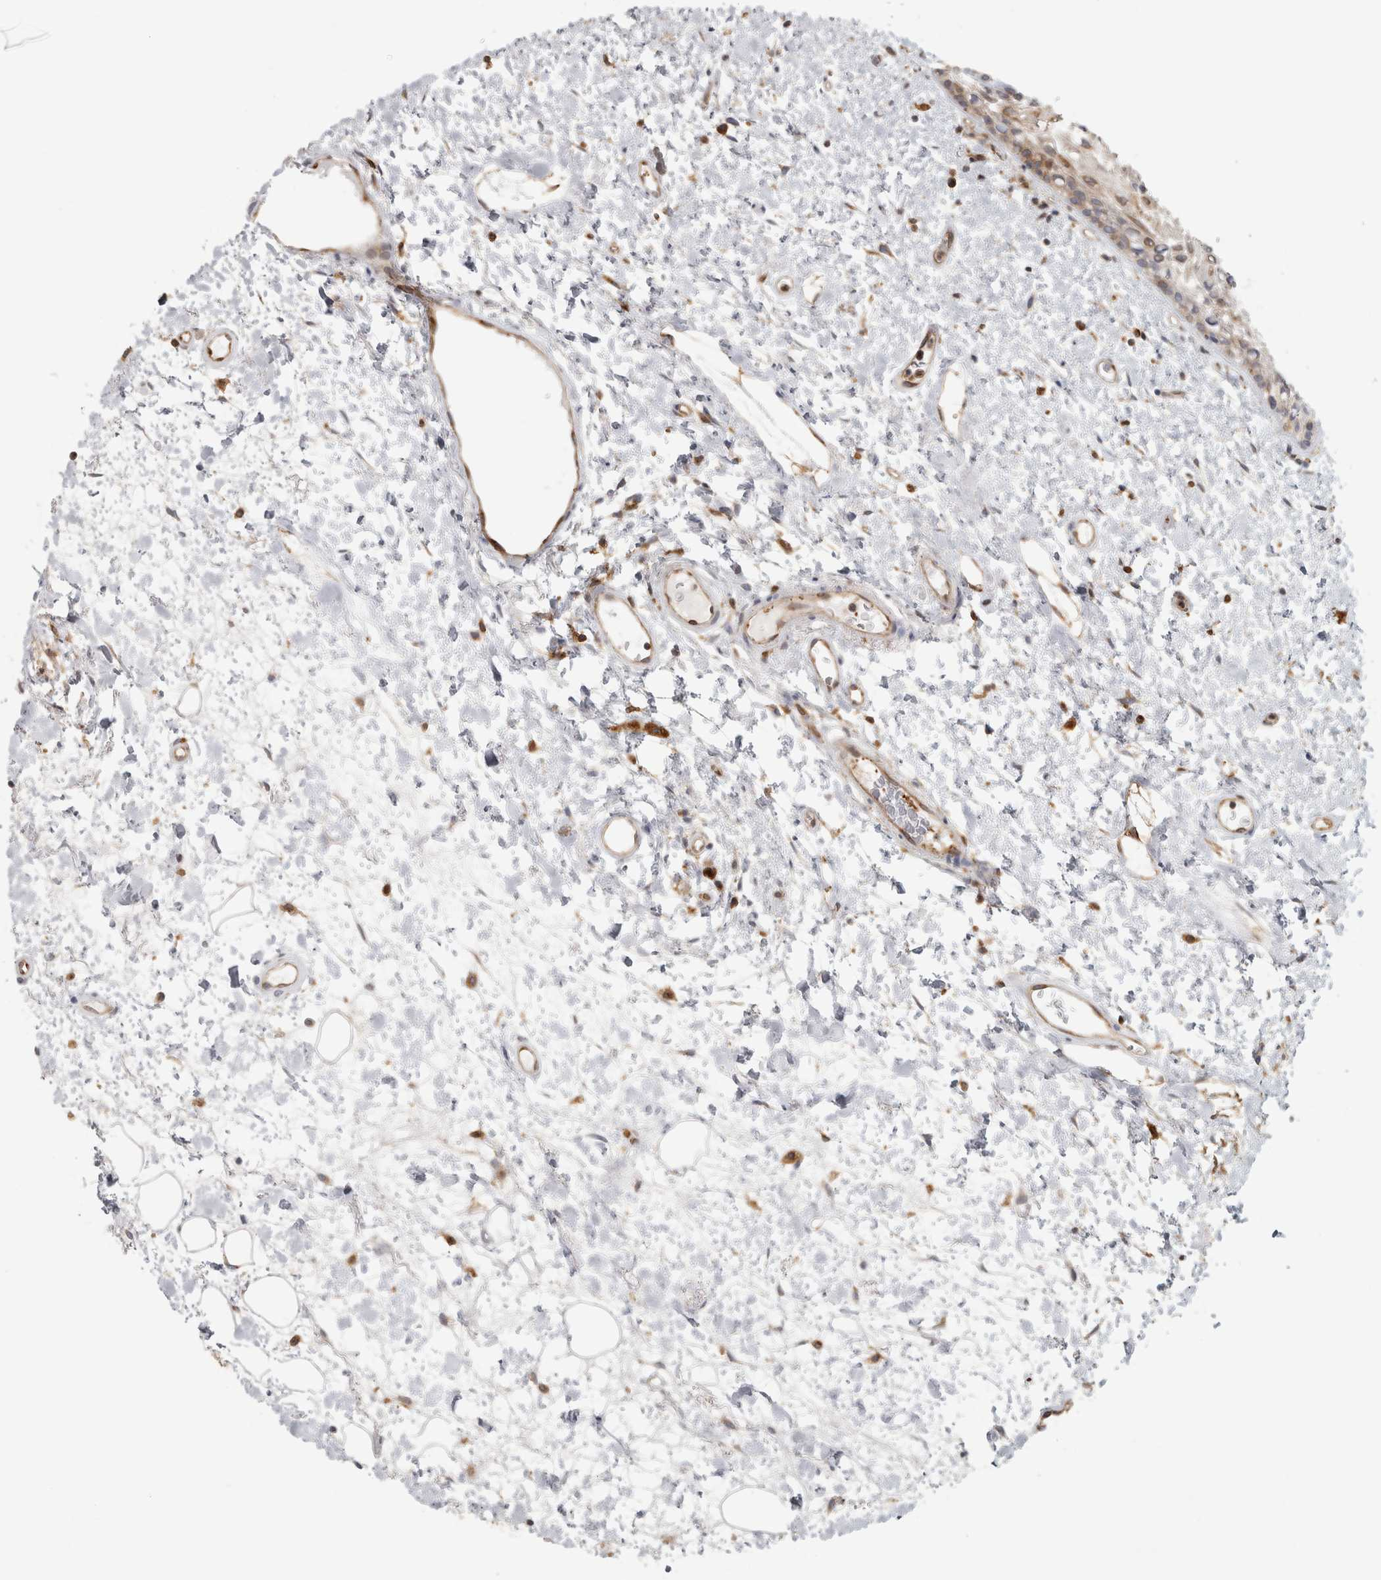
{"staining": {"intensity": "moderate", "quantity": "<25%", "location": "cytoplasmic/membranous"}, "tissue": "oral mucosa", "cell_type": "Squamous epithelial cells", "image_type": "normal", "snomed": [{"axis": "morphology", "description": "Normal tissue, NOS"}, {"axis": "topography", "description": "Oral tissue"}], "caption": "Squamous epithelial cells demonstrate low levels of moderate cytoplasmic/membranous staining in approximately <25% of cells in normal human oral mucosa. Nuclei are stained in blue.", "gene": "HLA", "patient": {"sex": "female", "age": 76}}